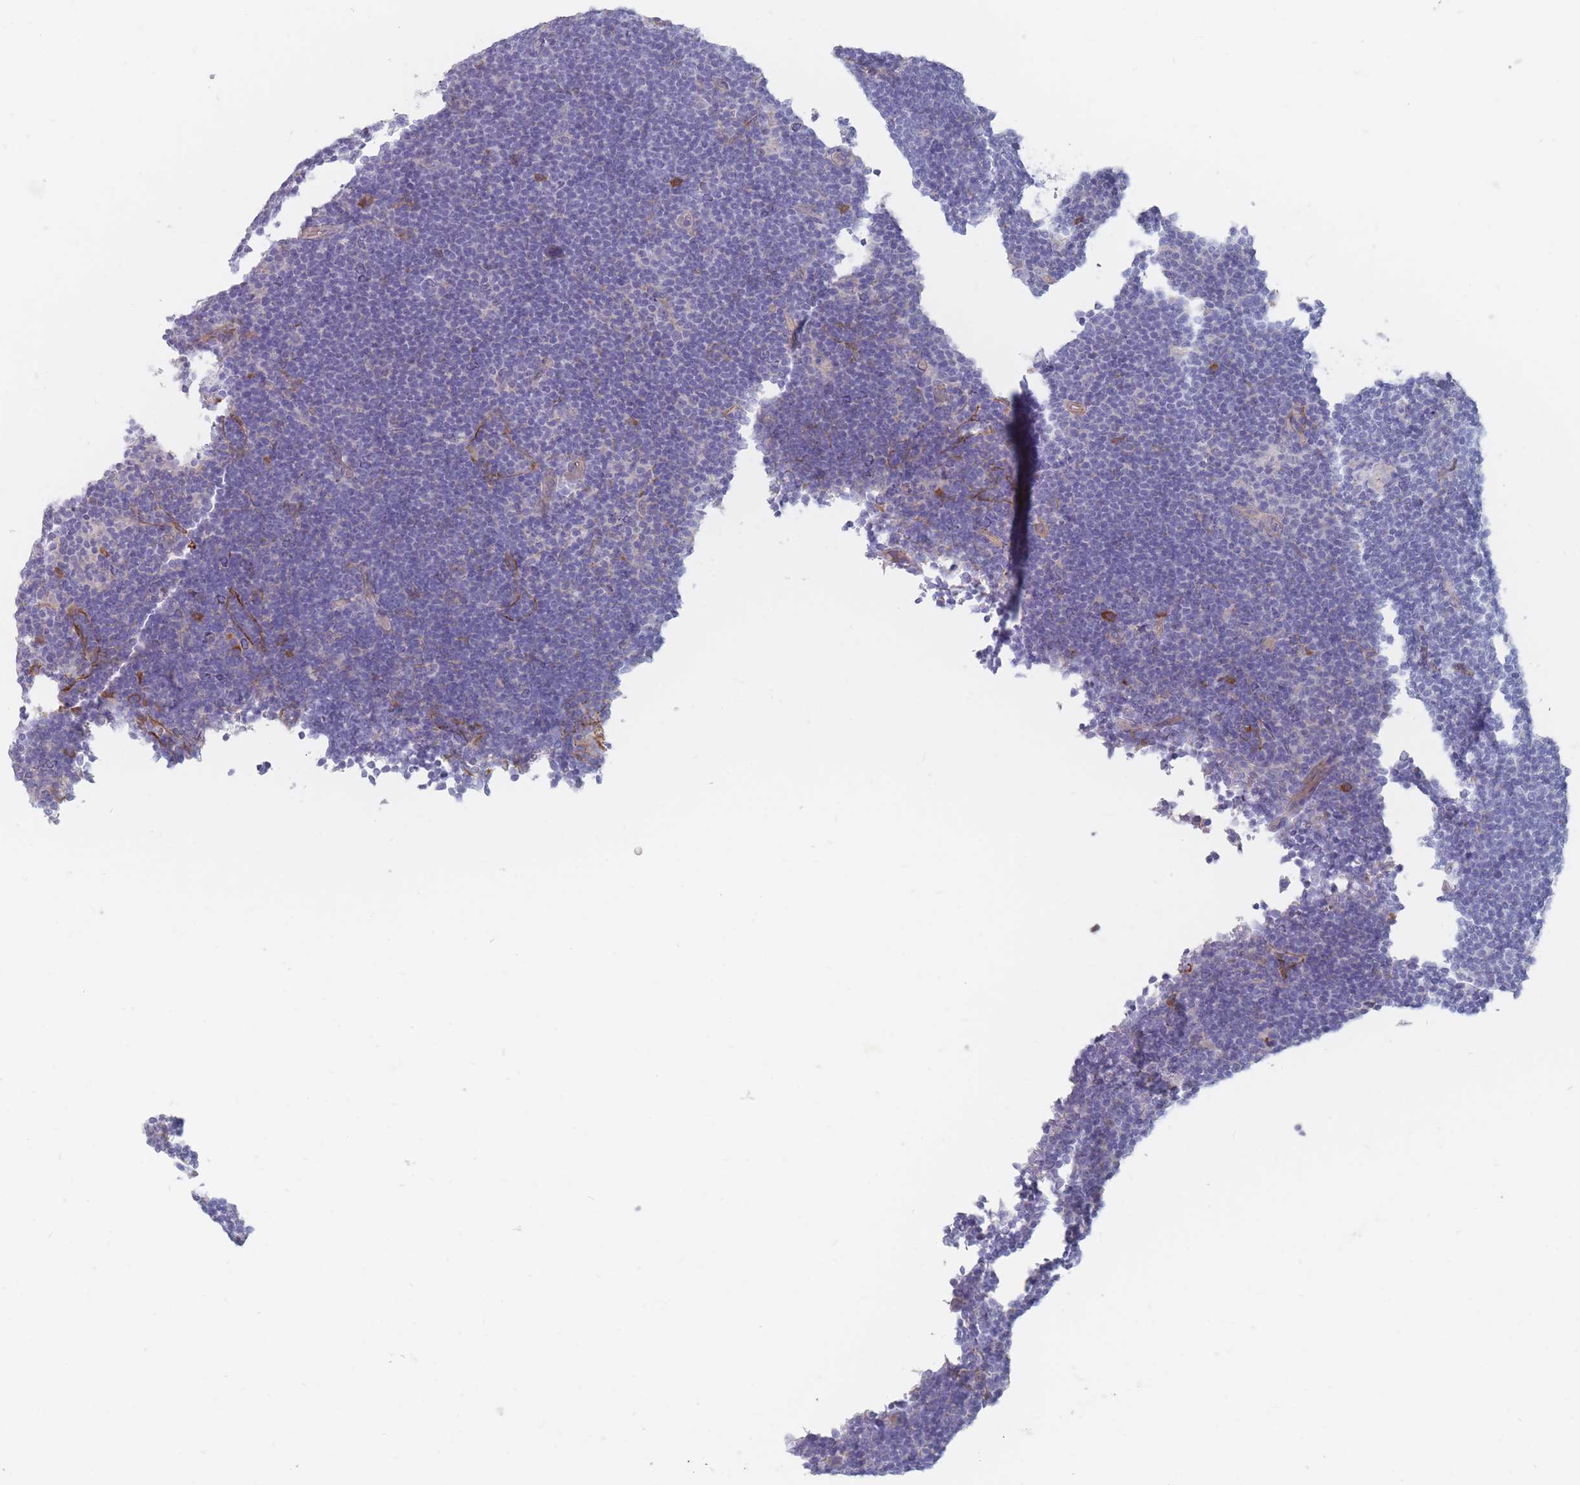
{"staining": {"intensity": "negative", "quantity": "none", "location": "none"}, "tissue": "lymphoma", "cell_type": "Tumor cells", "image_type": "cancer", "snomed": [{"axis": "morphology", "description": "Hodgkin's disease, NOS"}, {"axis": "topography", "description": "Lymph node"}], "caption": "This micrograph is of lymphoma stained with immunohistochemistry to label a protein in brown with the nuclei are counter-stained blue. There is no expression in tumor cells.", "gene": "ERBIN", "patient": {"sex": "female", "age": 57}}